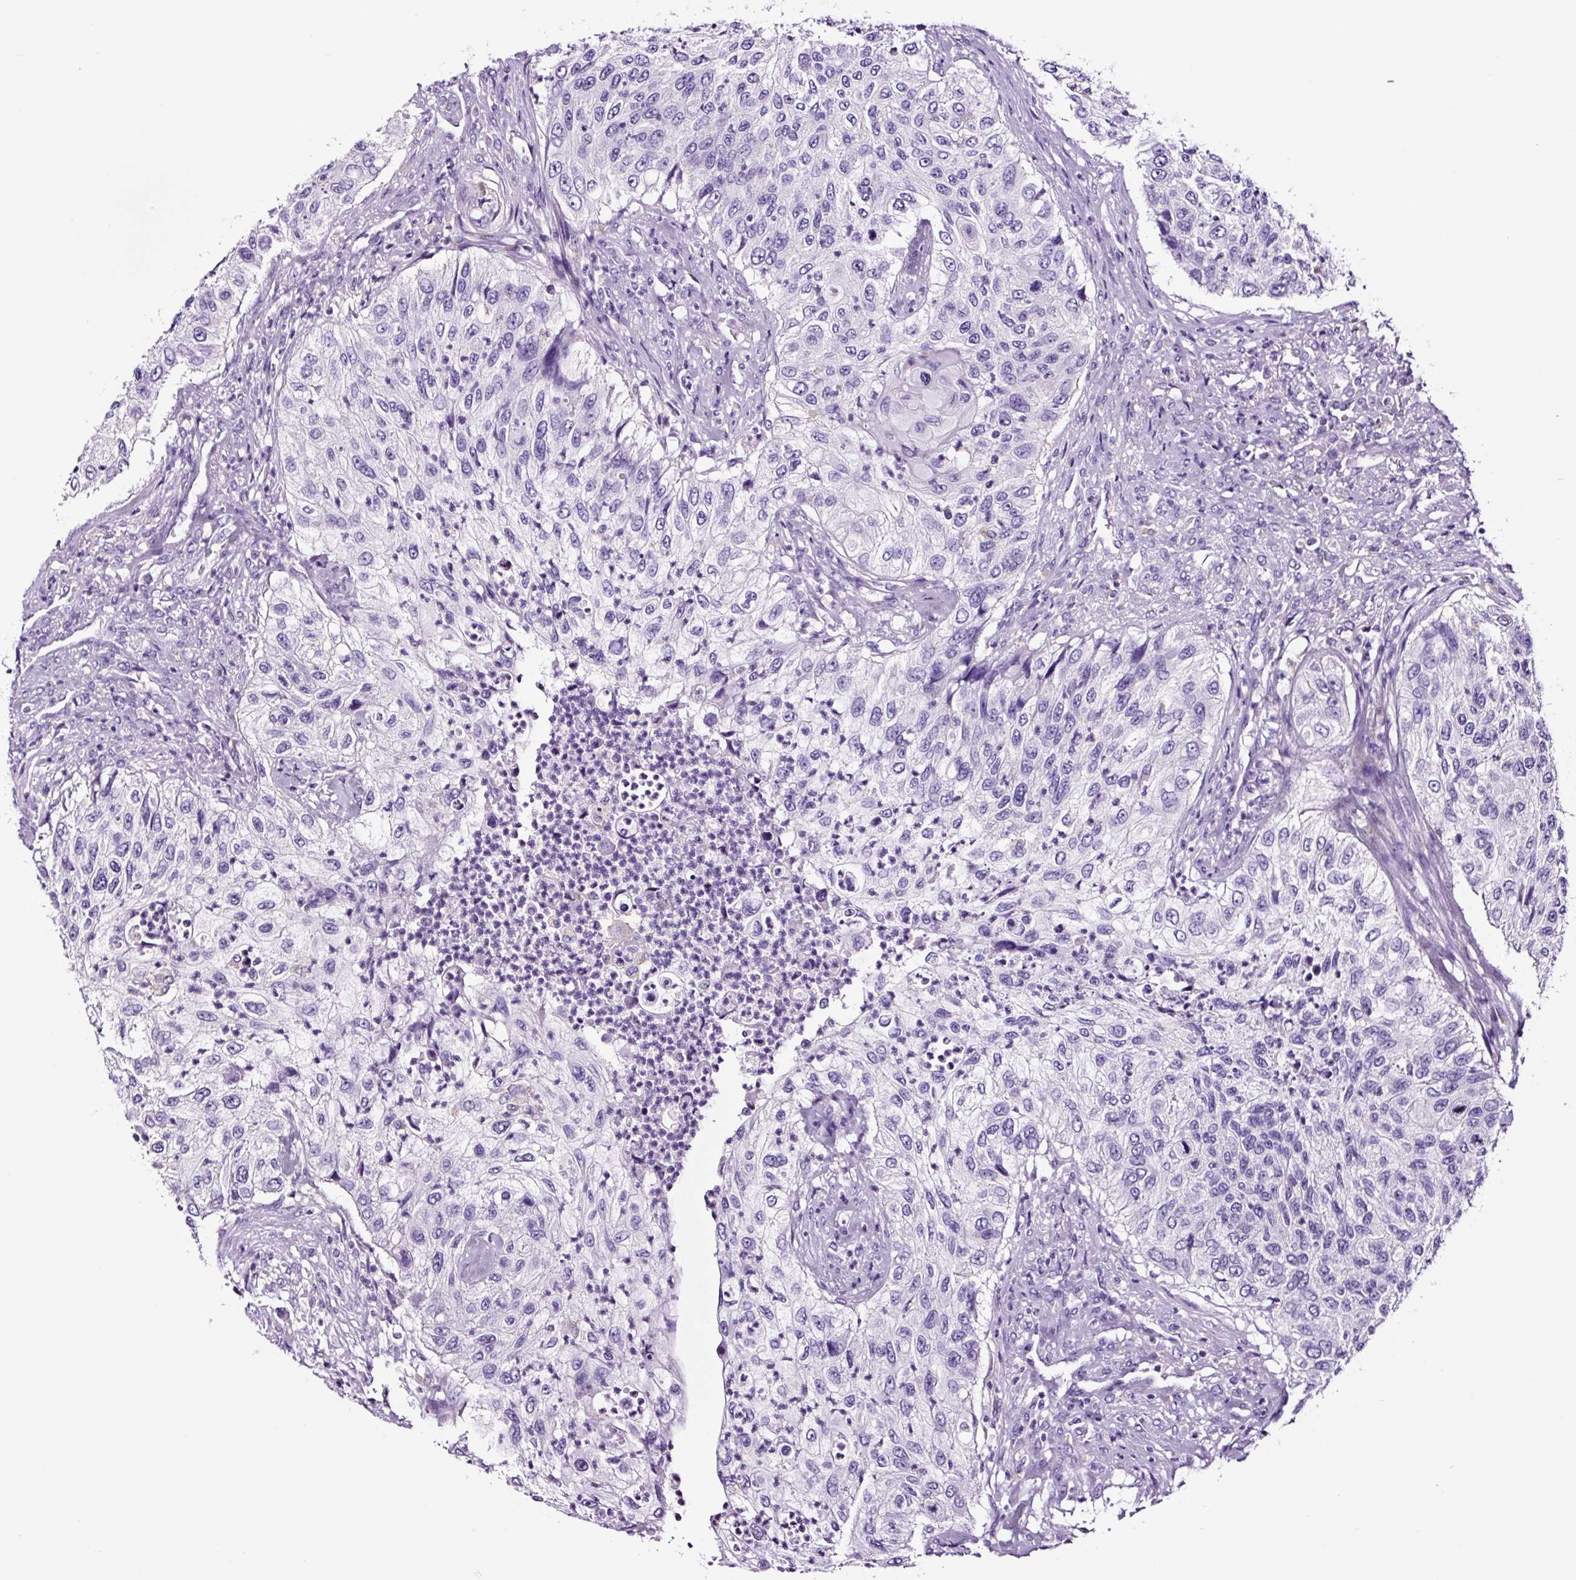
{"staining": {"intensity": "negative", "quantity": "none", "location": "none"}, "tissue": "urothelial cancer", "cell_type": "Tumor cells", "image_type": "cancer", "snomed": [{"axis": "morphology", "description": "Urothelial carcinoma, High grade"}, {"axis": "topography", "description": "Urinary bladder"}], "caption": "This is an IHC micrograph of urothelial cancer. There is no expression in tumor cells.", "gene": "FBXL7", "patient": {"sex": "female", "age": 60}}